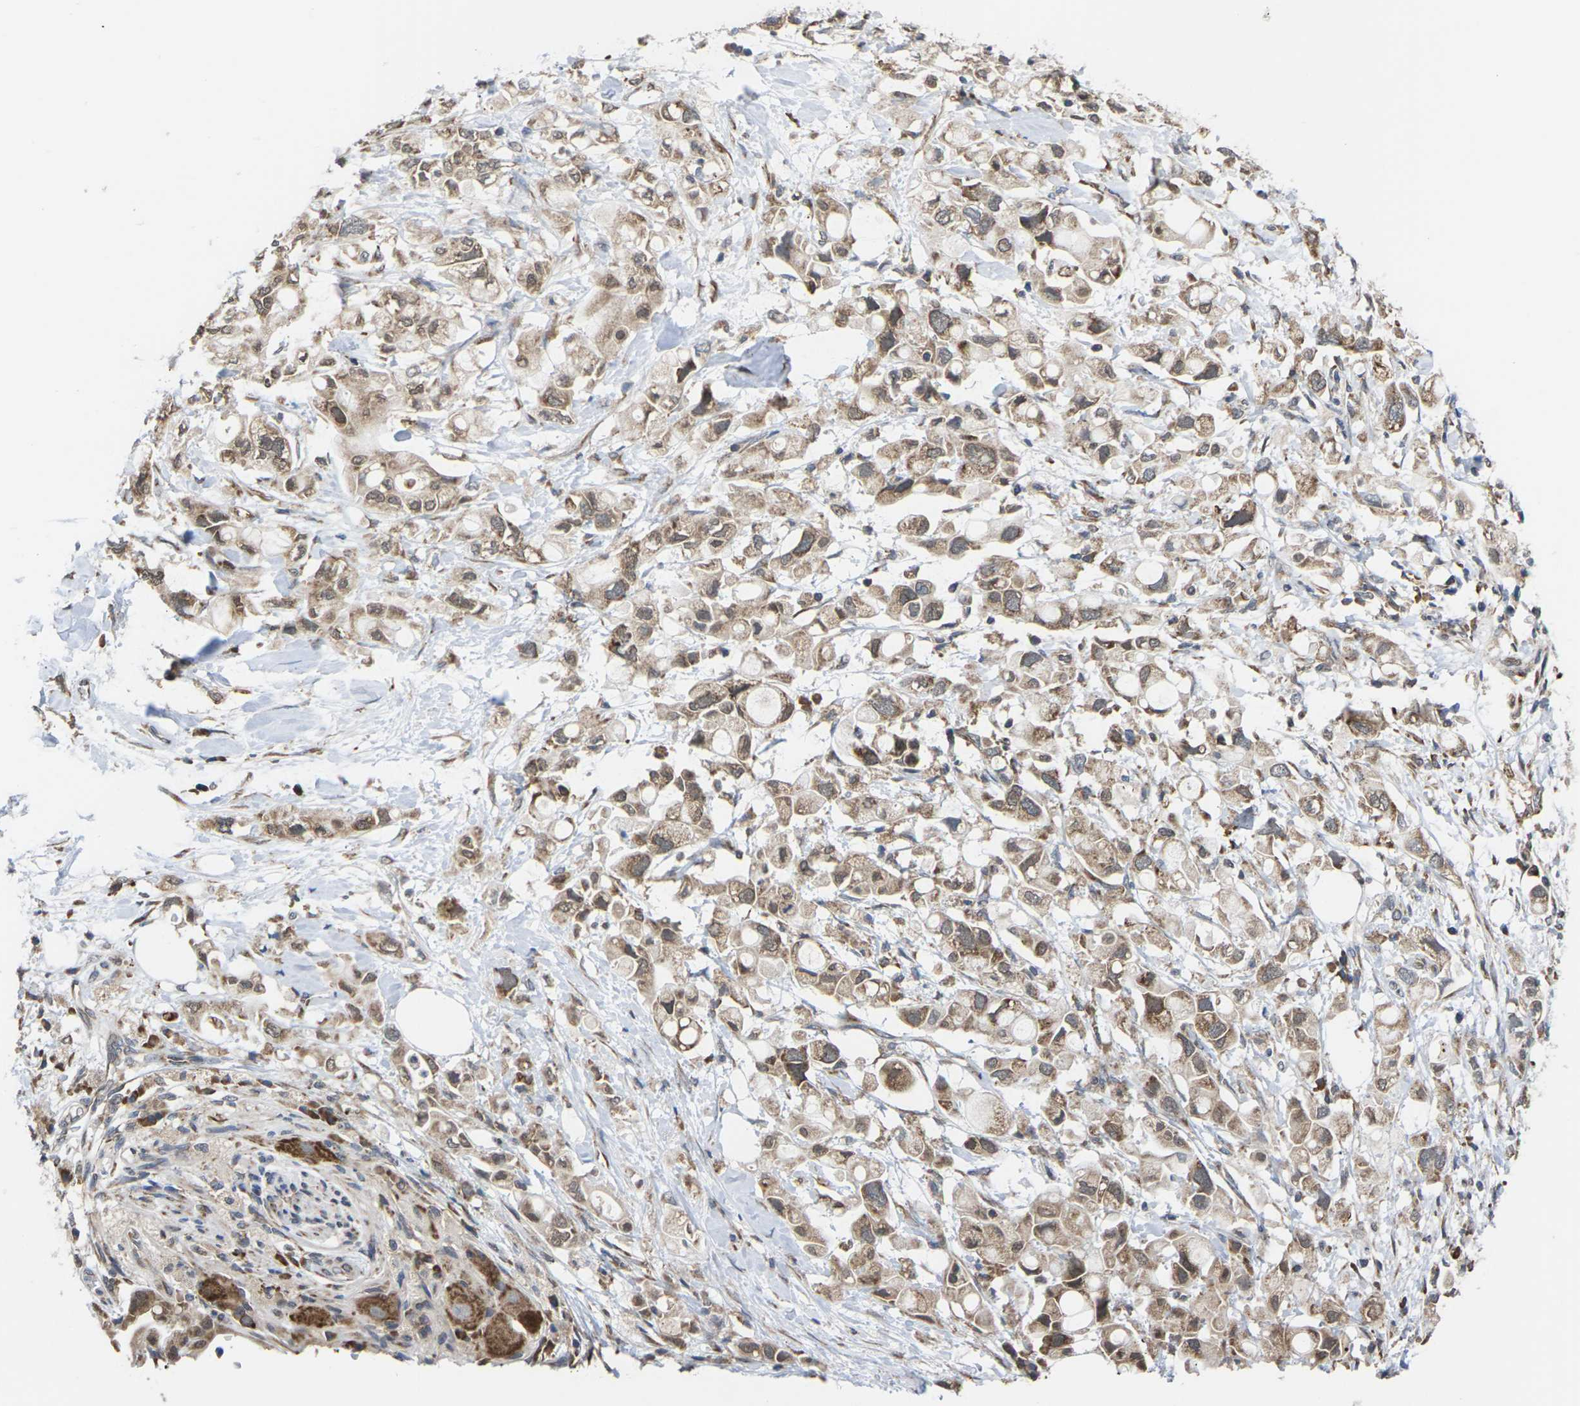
{"staining": {"intensity": "moderate", "quantity": ">75%", "location": "cytoplasmic/membranous"}, "tissue": "pancreatic cancer", "cell_type": "Tumor cells", "image_type": "cancer", "snomed": [{"axis": "morphology", "description": "Adenocarcinoma, NOS"}, {"axis": "topography", "description": "Pancreas"}], "caption": "Protein positivity by immunohistochemistry demonstrates moderate cytoplasmic/membranous expression in approximately >75% of tumor cells in pancreatic cancer (adenocarcinoma).", "gene": "PDZK1IP1", "patient": {"sex": "female", "age": 56}}